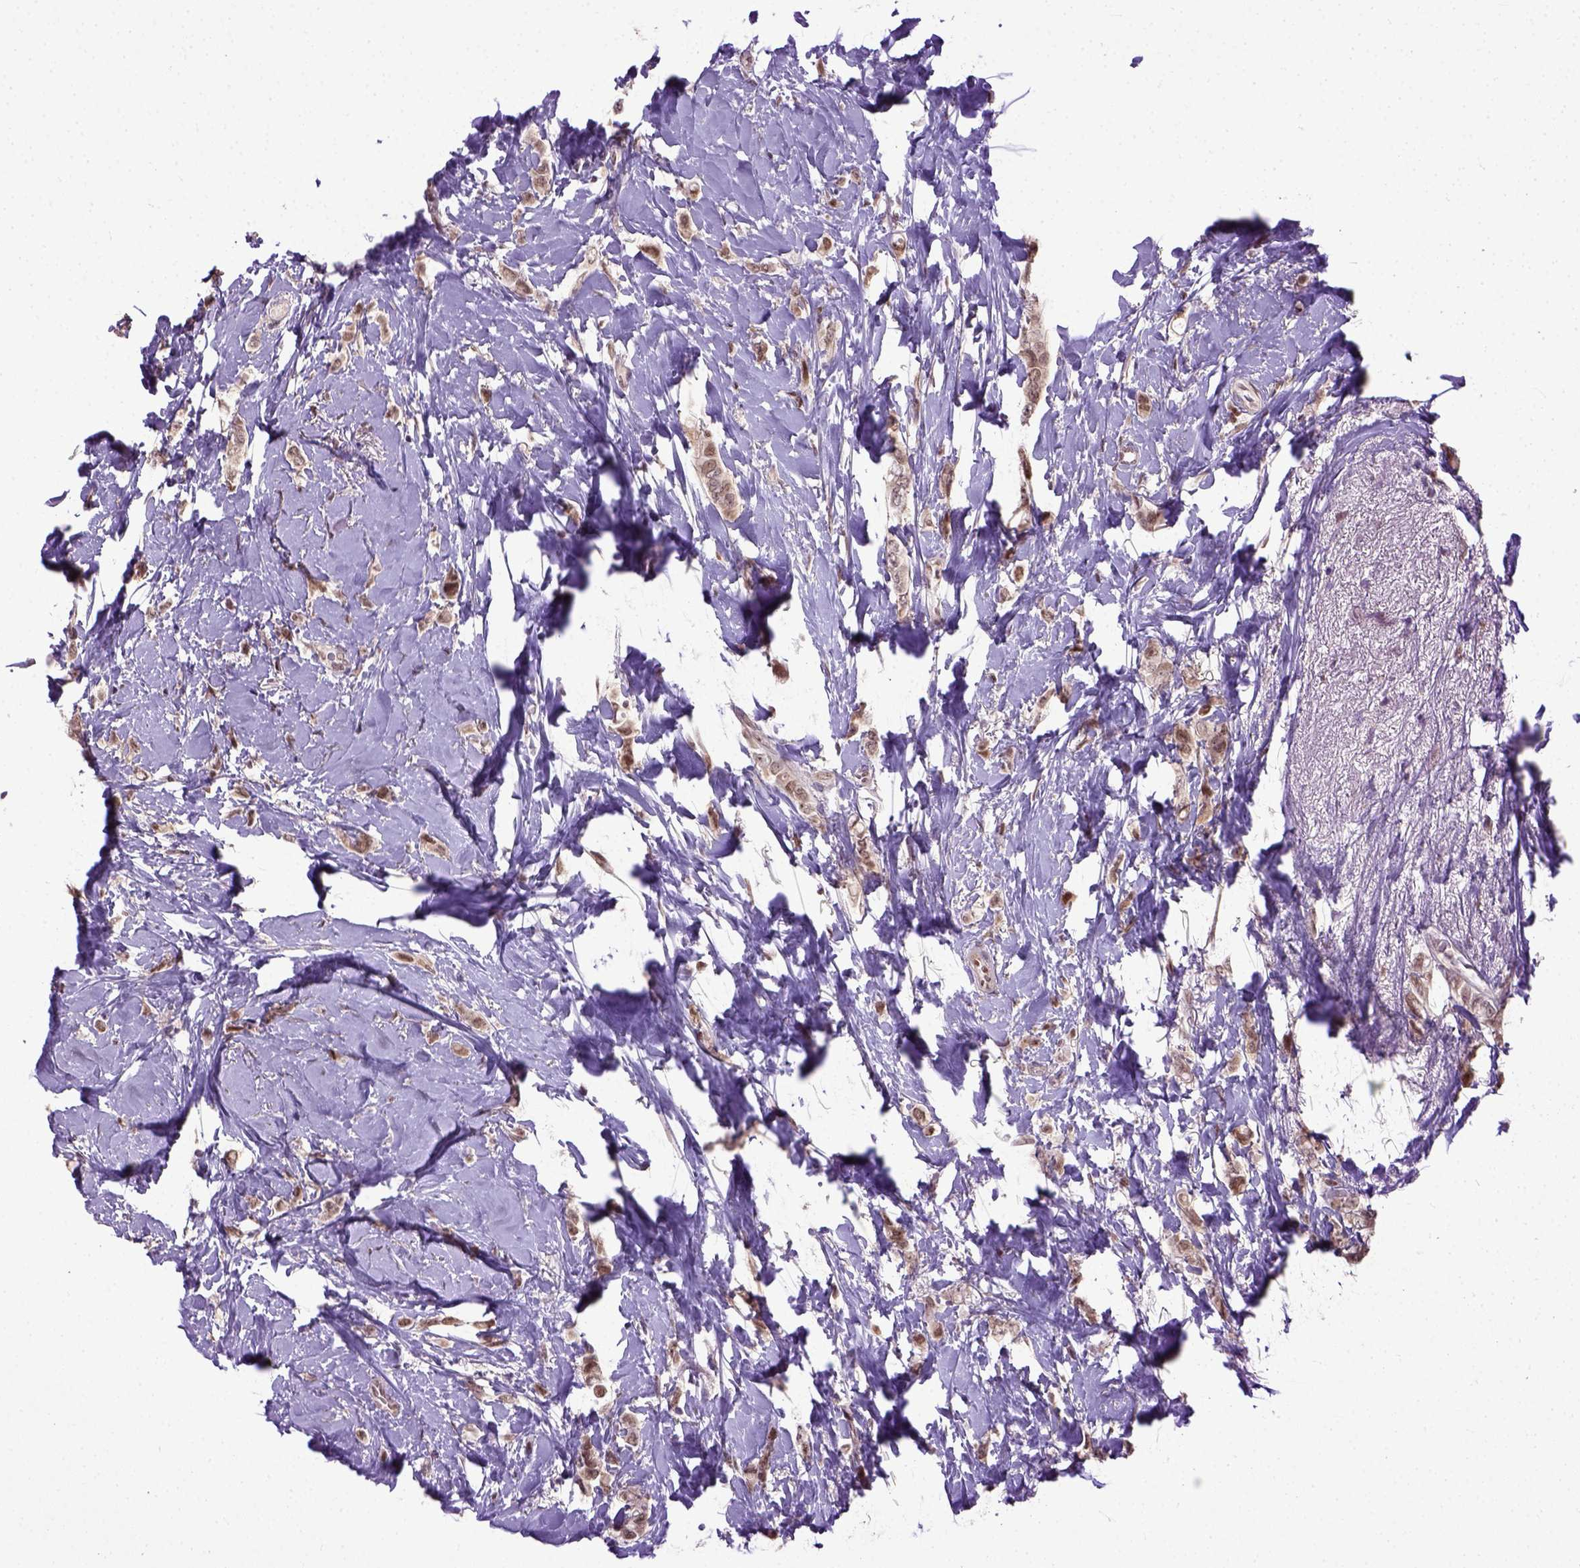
{"staining": {"intensity": "moderate", "quantity": ">75%", "location": "nuclear"}, "tissue": "breast cancer", "cell_type": "Tumor cells", "image_type": "cancer", "snomed": [{"axis": "morphology", "description": "Lobular carcinoma"}, {"axis": "topography", "description": "Breast"}], "caption": "Immunohistochemical staining of breast lobular carcinoma displays medium levels of moderate nuclear positivity in approximately >75% of tumor cells.", "gene": "UBA3", "patient": {"sex": "female", "age": 66}}